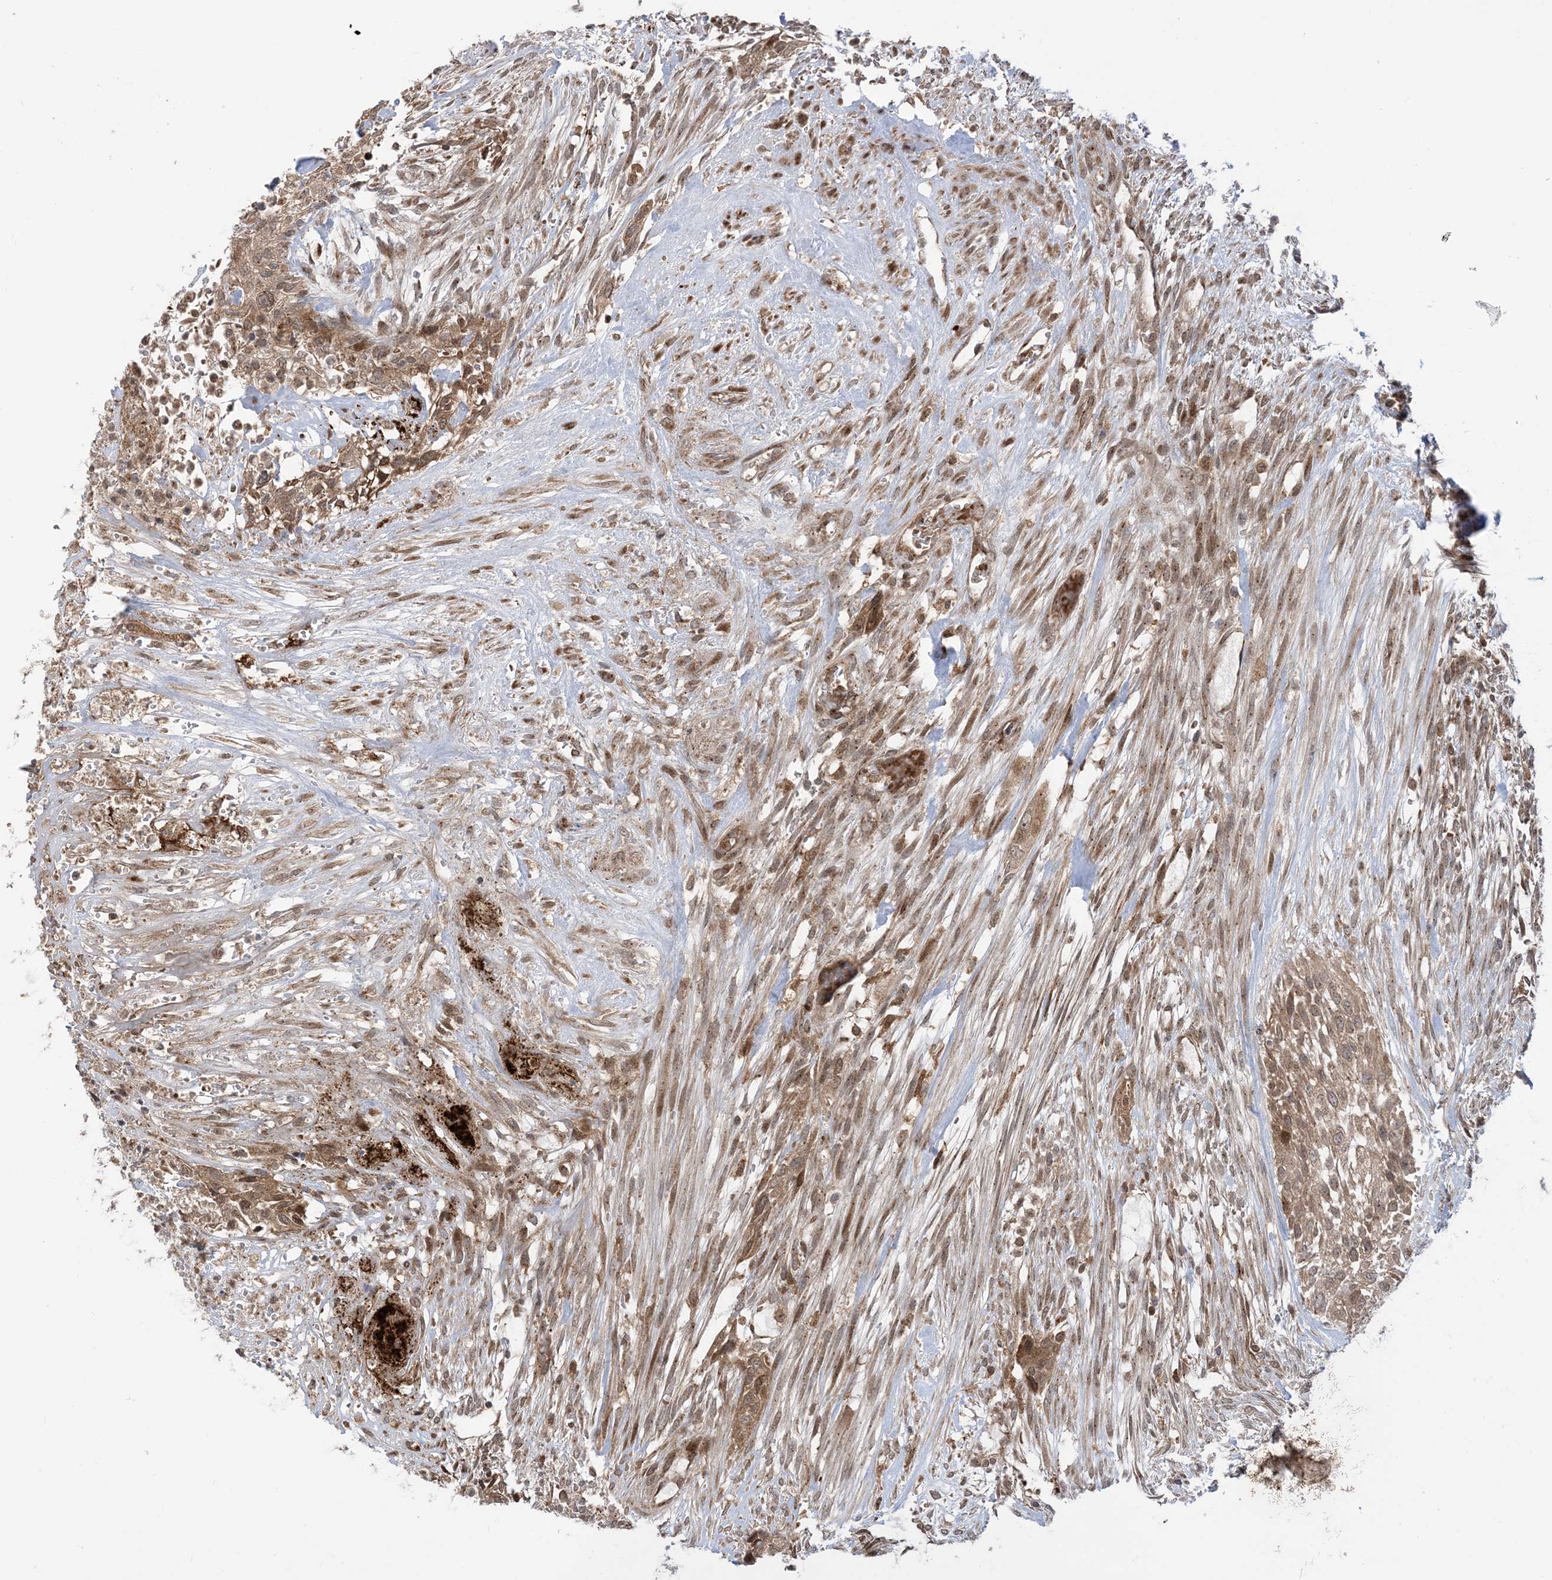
{"staining": {"intensity": "moderate", "quantity": ">75%", "location": "cytoplasmic/membranous"}, "tissue": "urothelial cancer", "cell_type": "Tumor cells", "image_type": "cancer", "snomed": [{"axis": "morphology", "description": "Urothelial carcinoma, High grade"}, {"axis": "topography", "description": "Urinary bladder"}], "caption": "Tumor cells reveal medium levels of moderate cytoplasmic/membranous positivity in about >75% of cells in human urothelial carcinoma (high-grade). Using DAB (brown) and hematoxylin (blue) stains, captured at high magnification using brightfield microscopy.", "gene": "CASP4", "patient": {"sex": "male", "age": 35}}